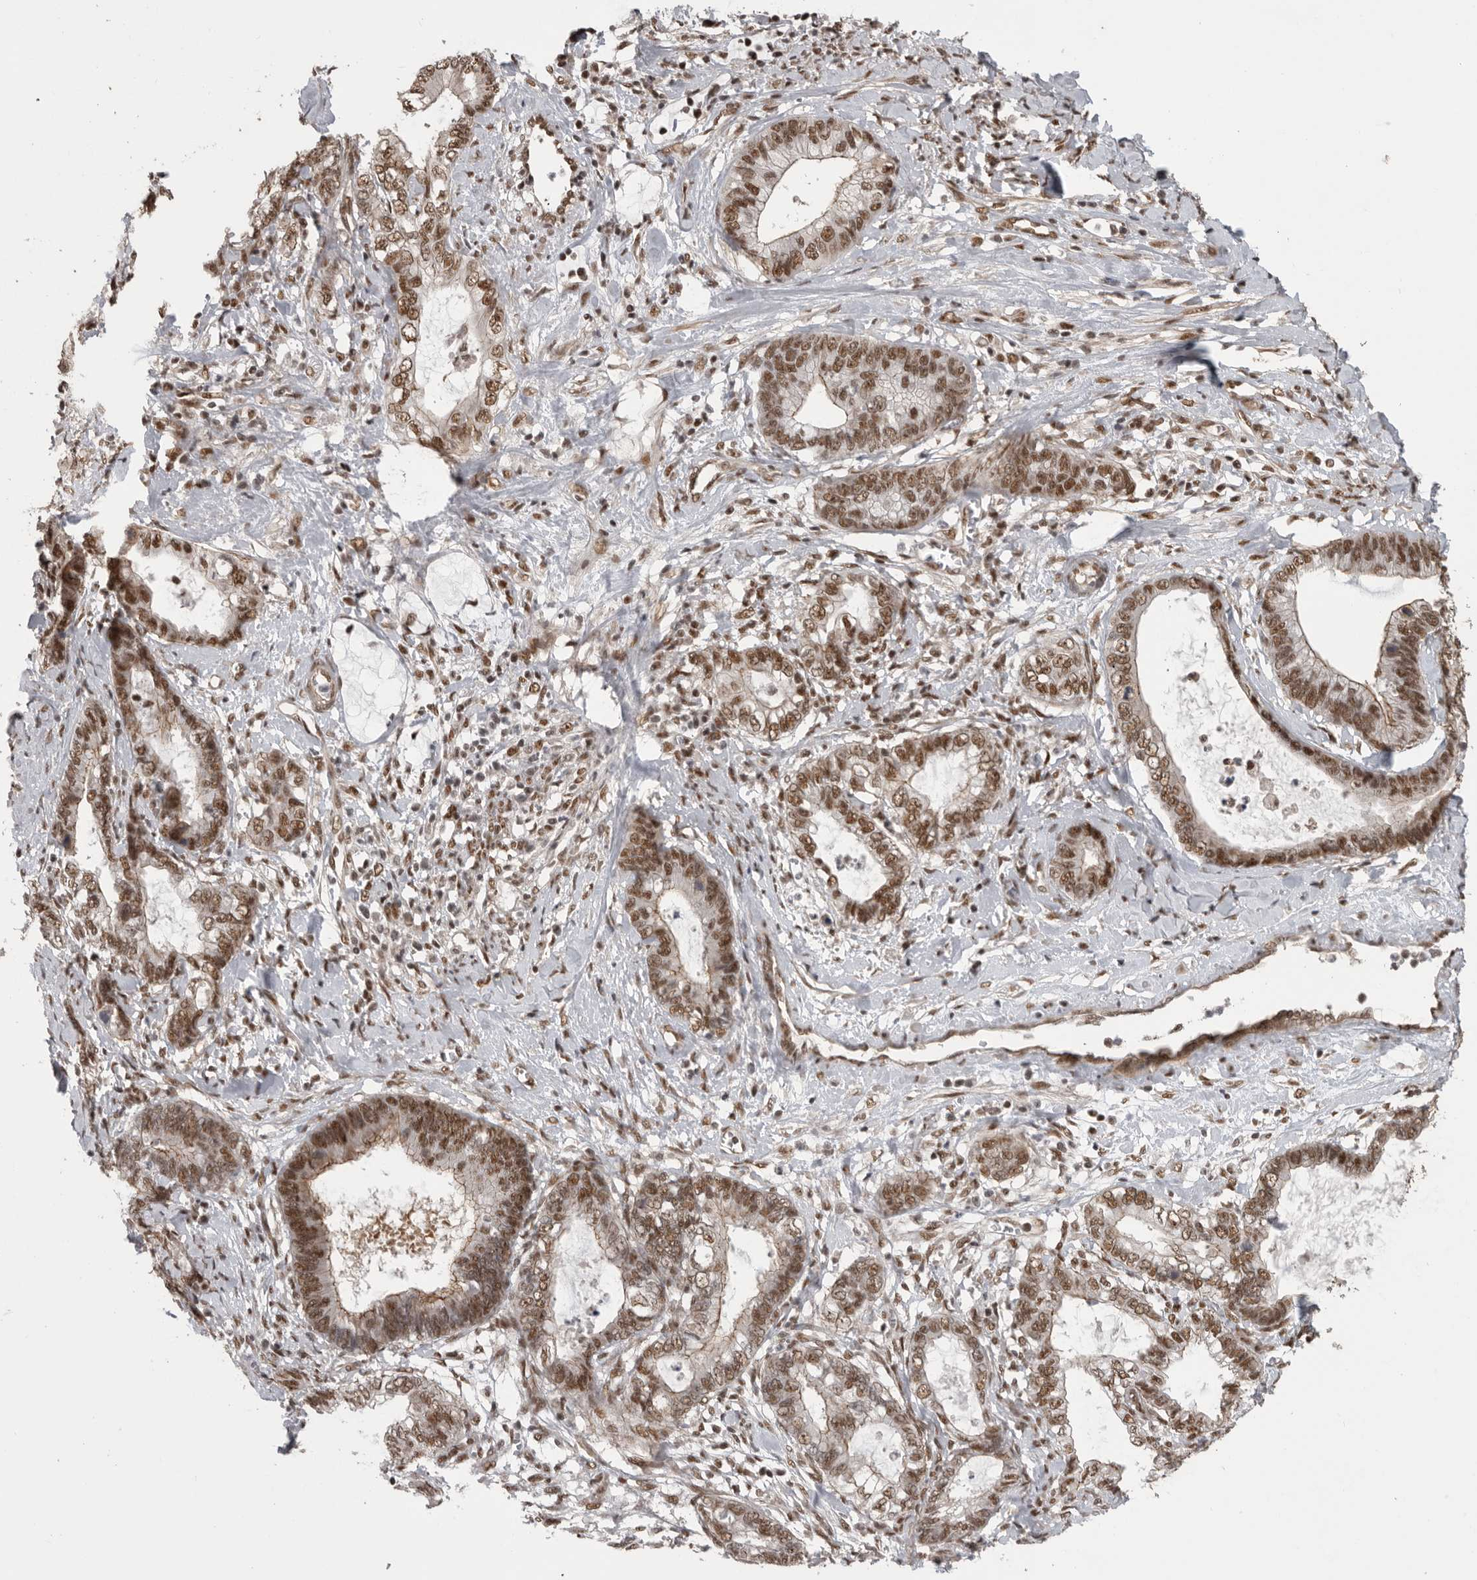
{"staining": {"intensity": "moderate", "quantity": ">75%", "location": "nuclear"}, "tissue": "cervical cancer", "cell_type": "Tumor cells", "image_type": "cancer", "snomed": [{"axis": "morphology", "description": "Adenocarcinoma, NOS"}, {"axis": "topography", "description": "Cervix"}], "caption": "Moderate nuclear positivity is identified in about >75% of tumor cells in cervical cancer. Immunohistochemistry stains the protein in brown and the nuclei are stained blue.", "gene": "CBLL1", "patient": {"sex": "female", "age": 44}}